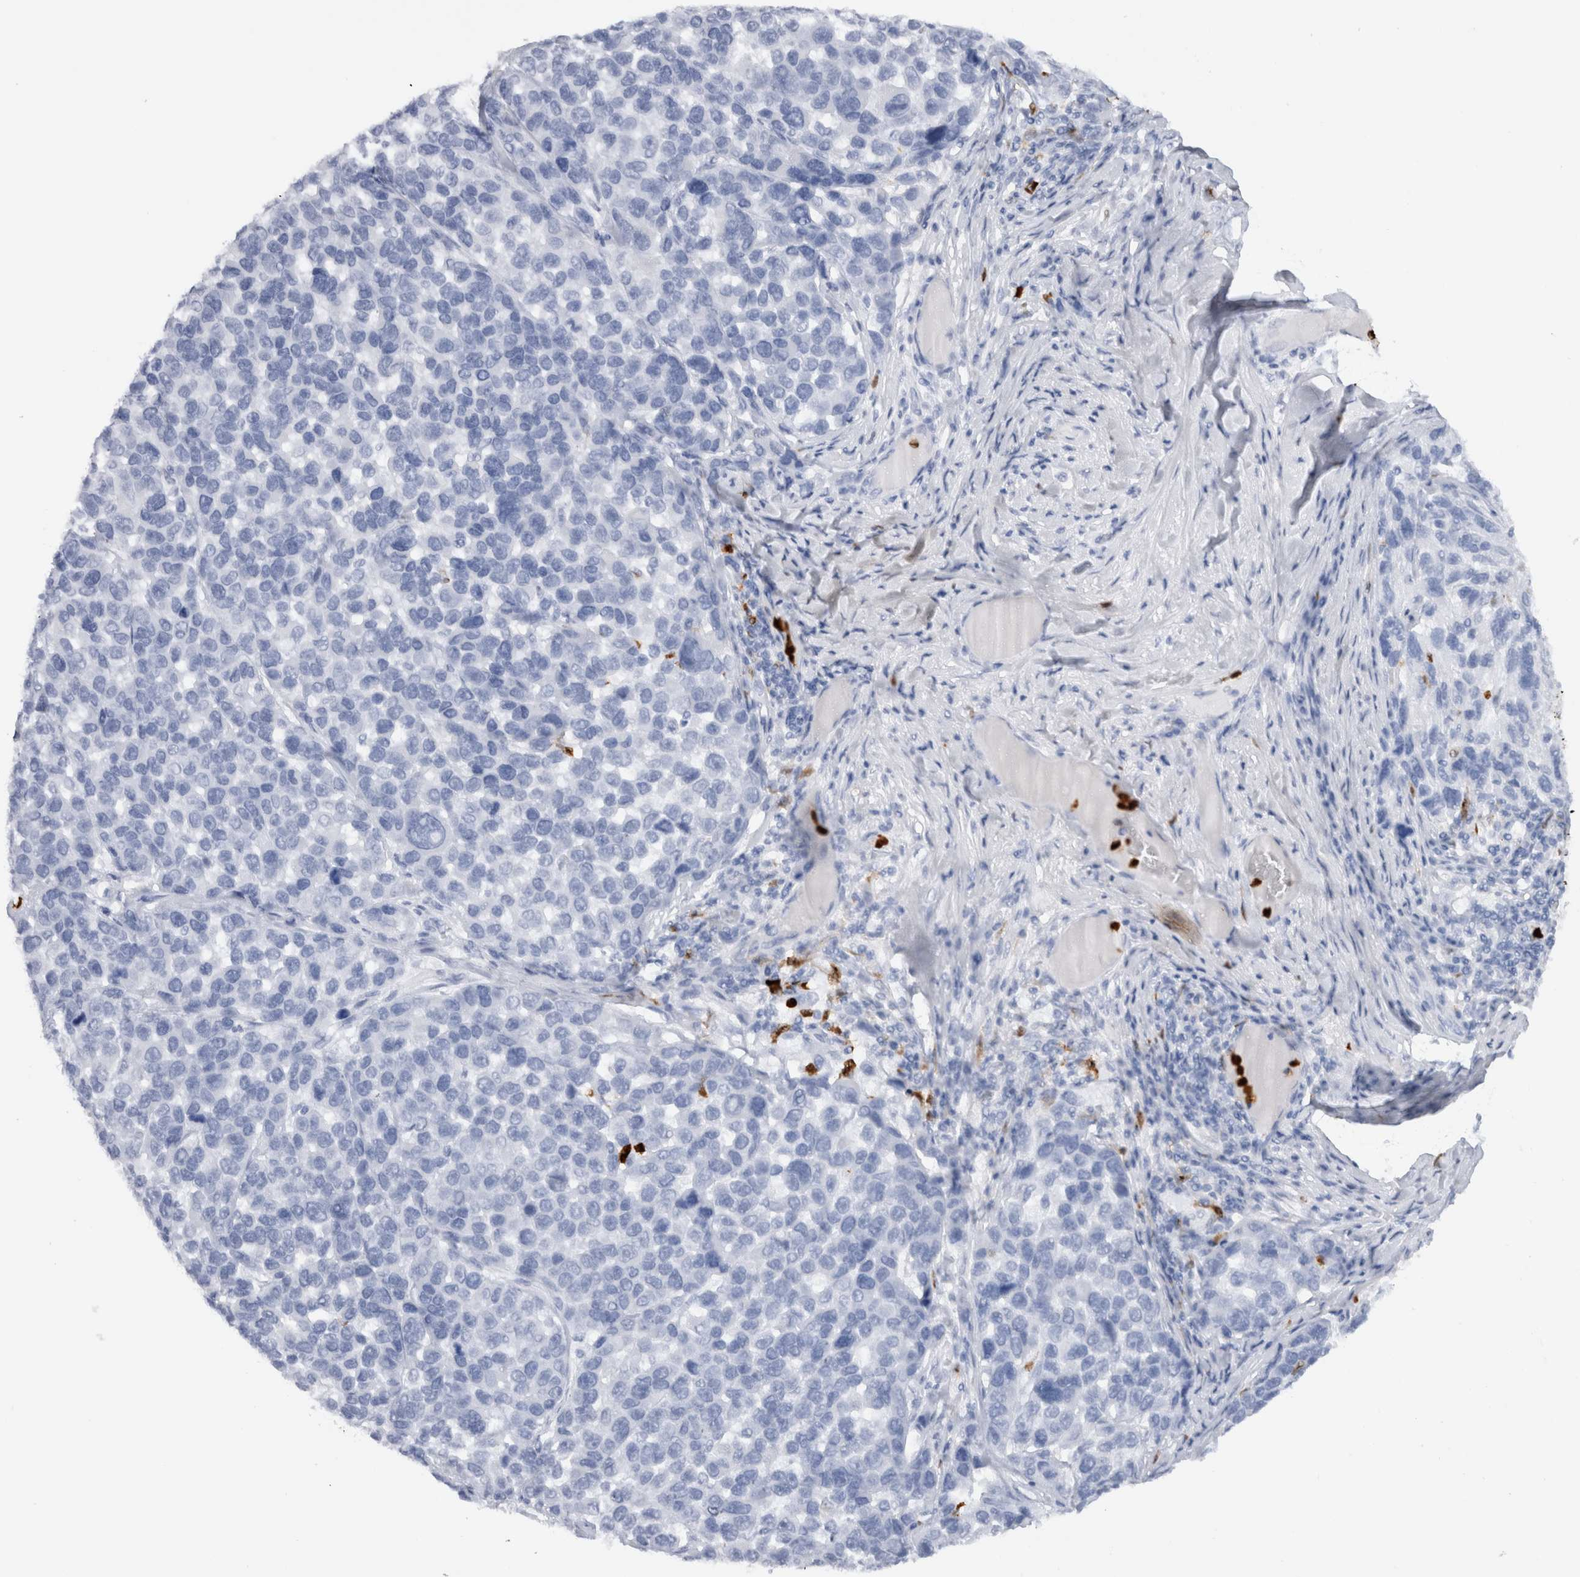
{"staining": {"intensity": "negative", "quantity": "none", "location": "none"}, "tissue": "melanoma", "cell_type": "Tumor cells", "image_type": "cancer", "snomed": [{"axis": "morphology", "description": "Malignant melanoma, NOS"}, {"axis": "topography", "description": "Skin"}], "caption": "DAB (3,3'-diaminobenzidine) immunohistochemical staining of malignant melanoma shows no significant staining in tumor cells.", "gene": "S100A8", "patient": {"sex": "male", "age": 53}}